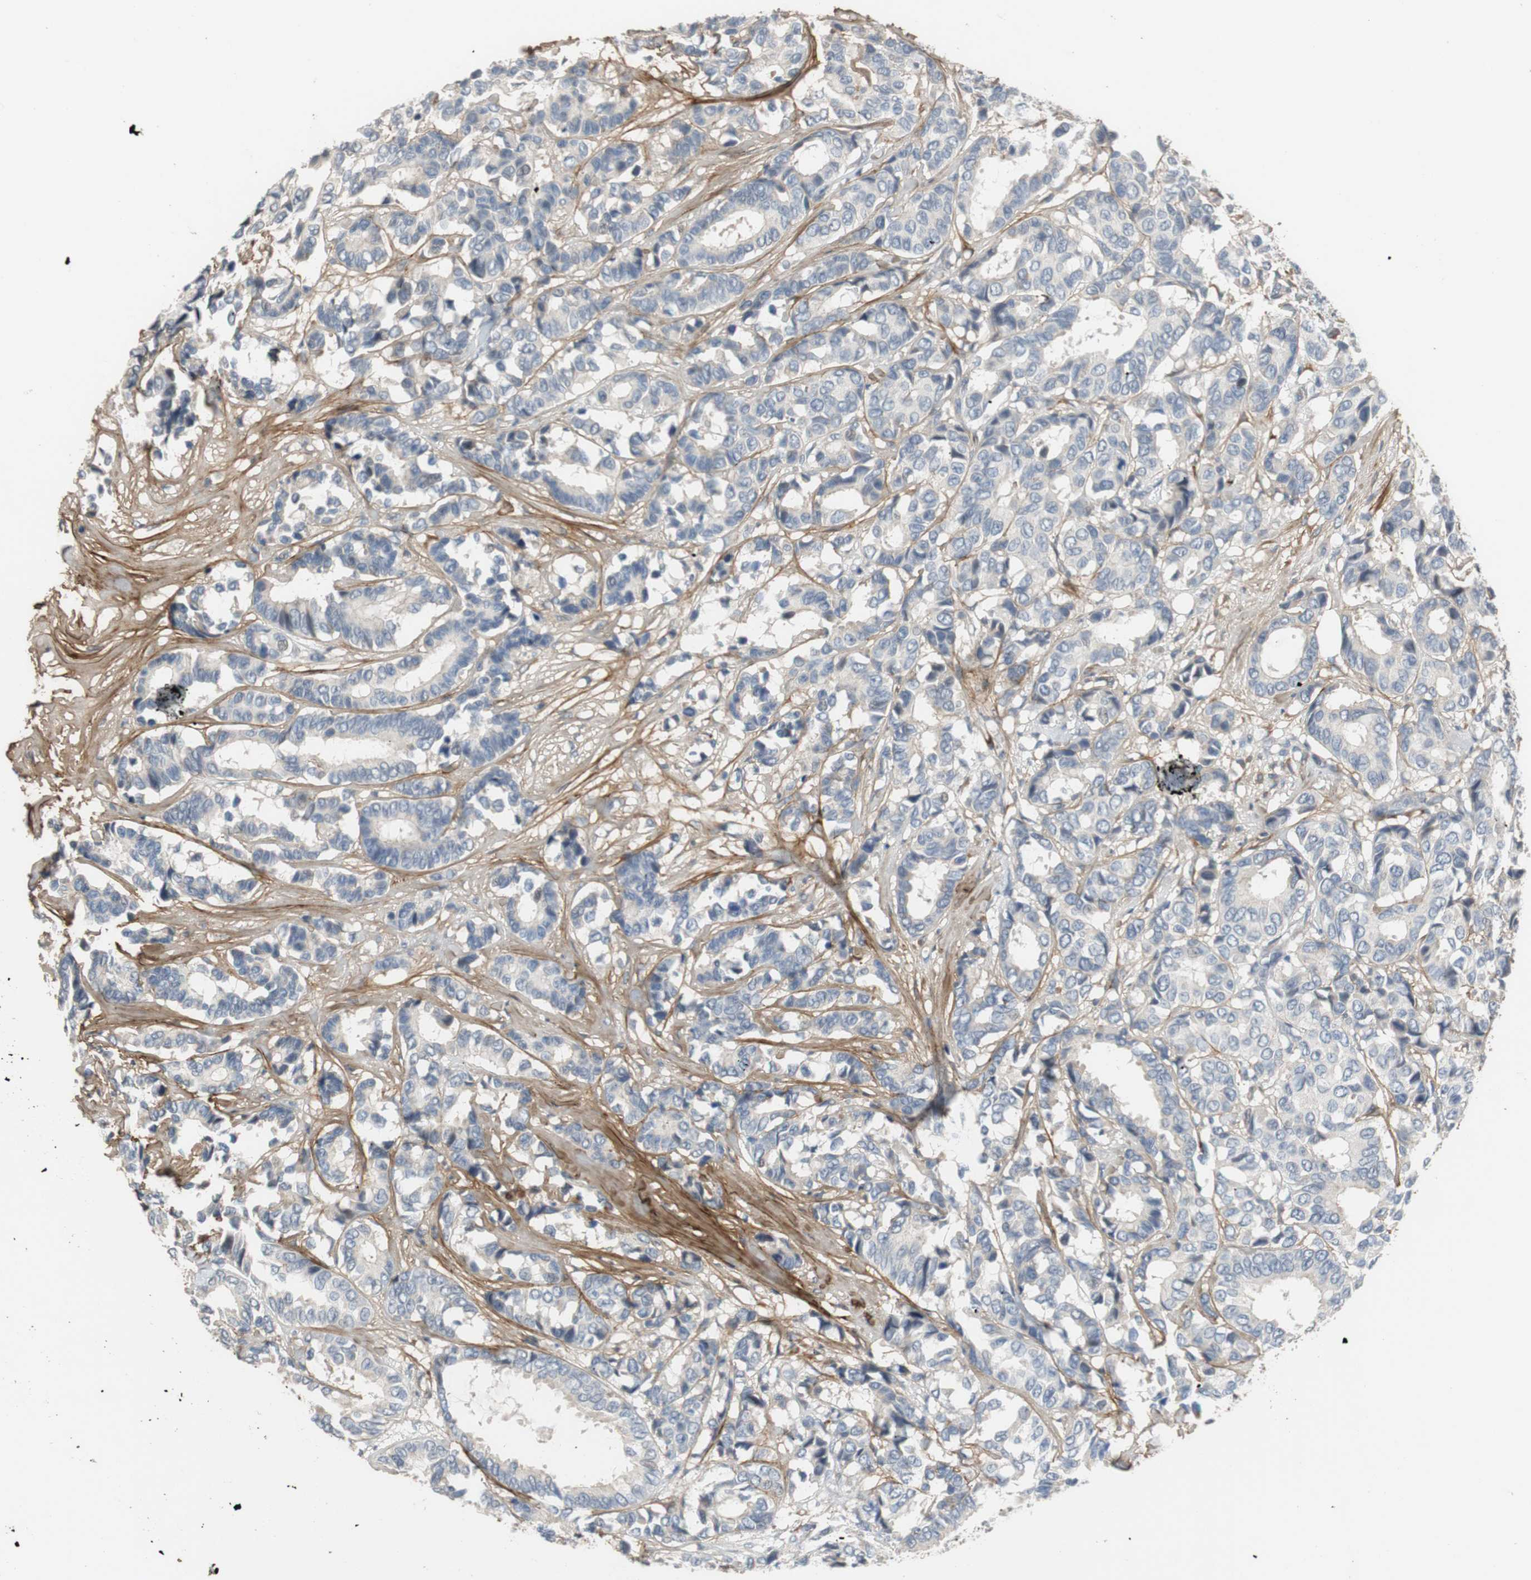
{"staining": {"intensity": "negative", "quantity": "none", "location": "none"}, "tissue": "breast cancer", "cell_type": "Tumor cells", "image_type": "cancer", "snomed": [{"axis": "morphology", "description": "Duct carcinoma"}, {"axis": "topography", "description": "Breast"}], "caption": "Tumor cells show no significant positivity in breast cancer.", "gene": "COL12A1", "patient": {"sex": "female", "age": 87}}